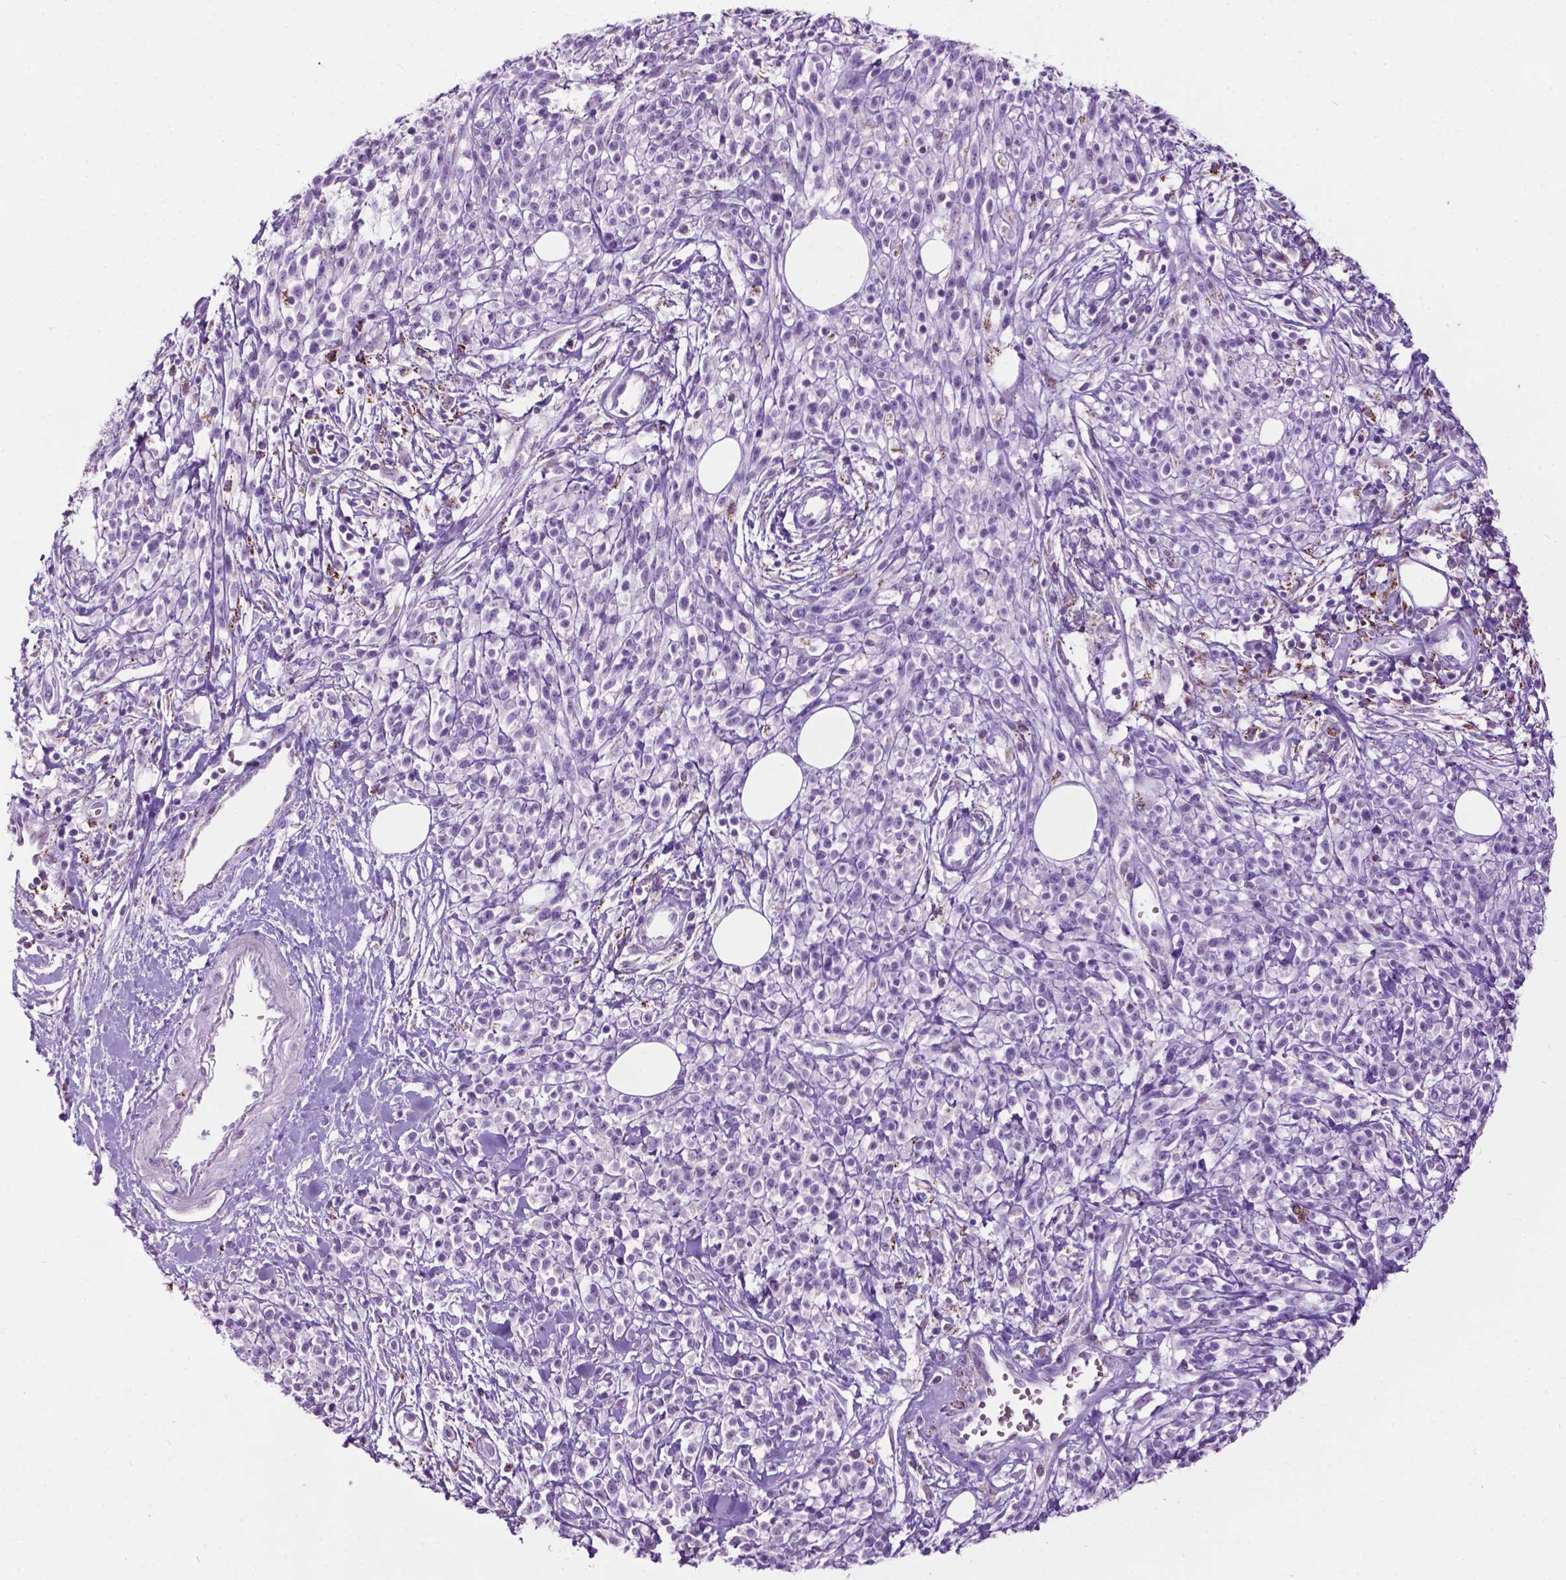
{"staining": {"intensity": "negative", "quantity": "none", "location": "none"}, "tissue": "melanoma", "cell_type": "Tumor cells", "image_type": "cancer", "snomed": [{"axis": "morphology", "description": "Malignant melanoma, NOS"}, {"axis": "topography", "description": "Skin"}, {"axis": "topography", "description": "Skin of trunk"}], "caption": "Melanoma was stained to show a protein in brown. There is no significant staining in tumor cells.", "gene": "TMEM132E", "patient": {"sex": "male", "age": 74}}